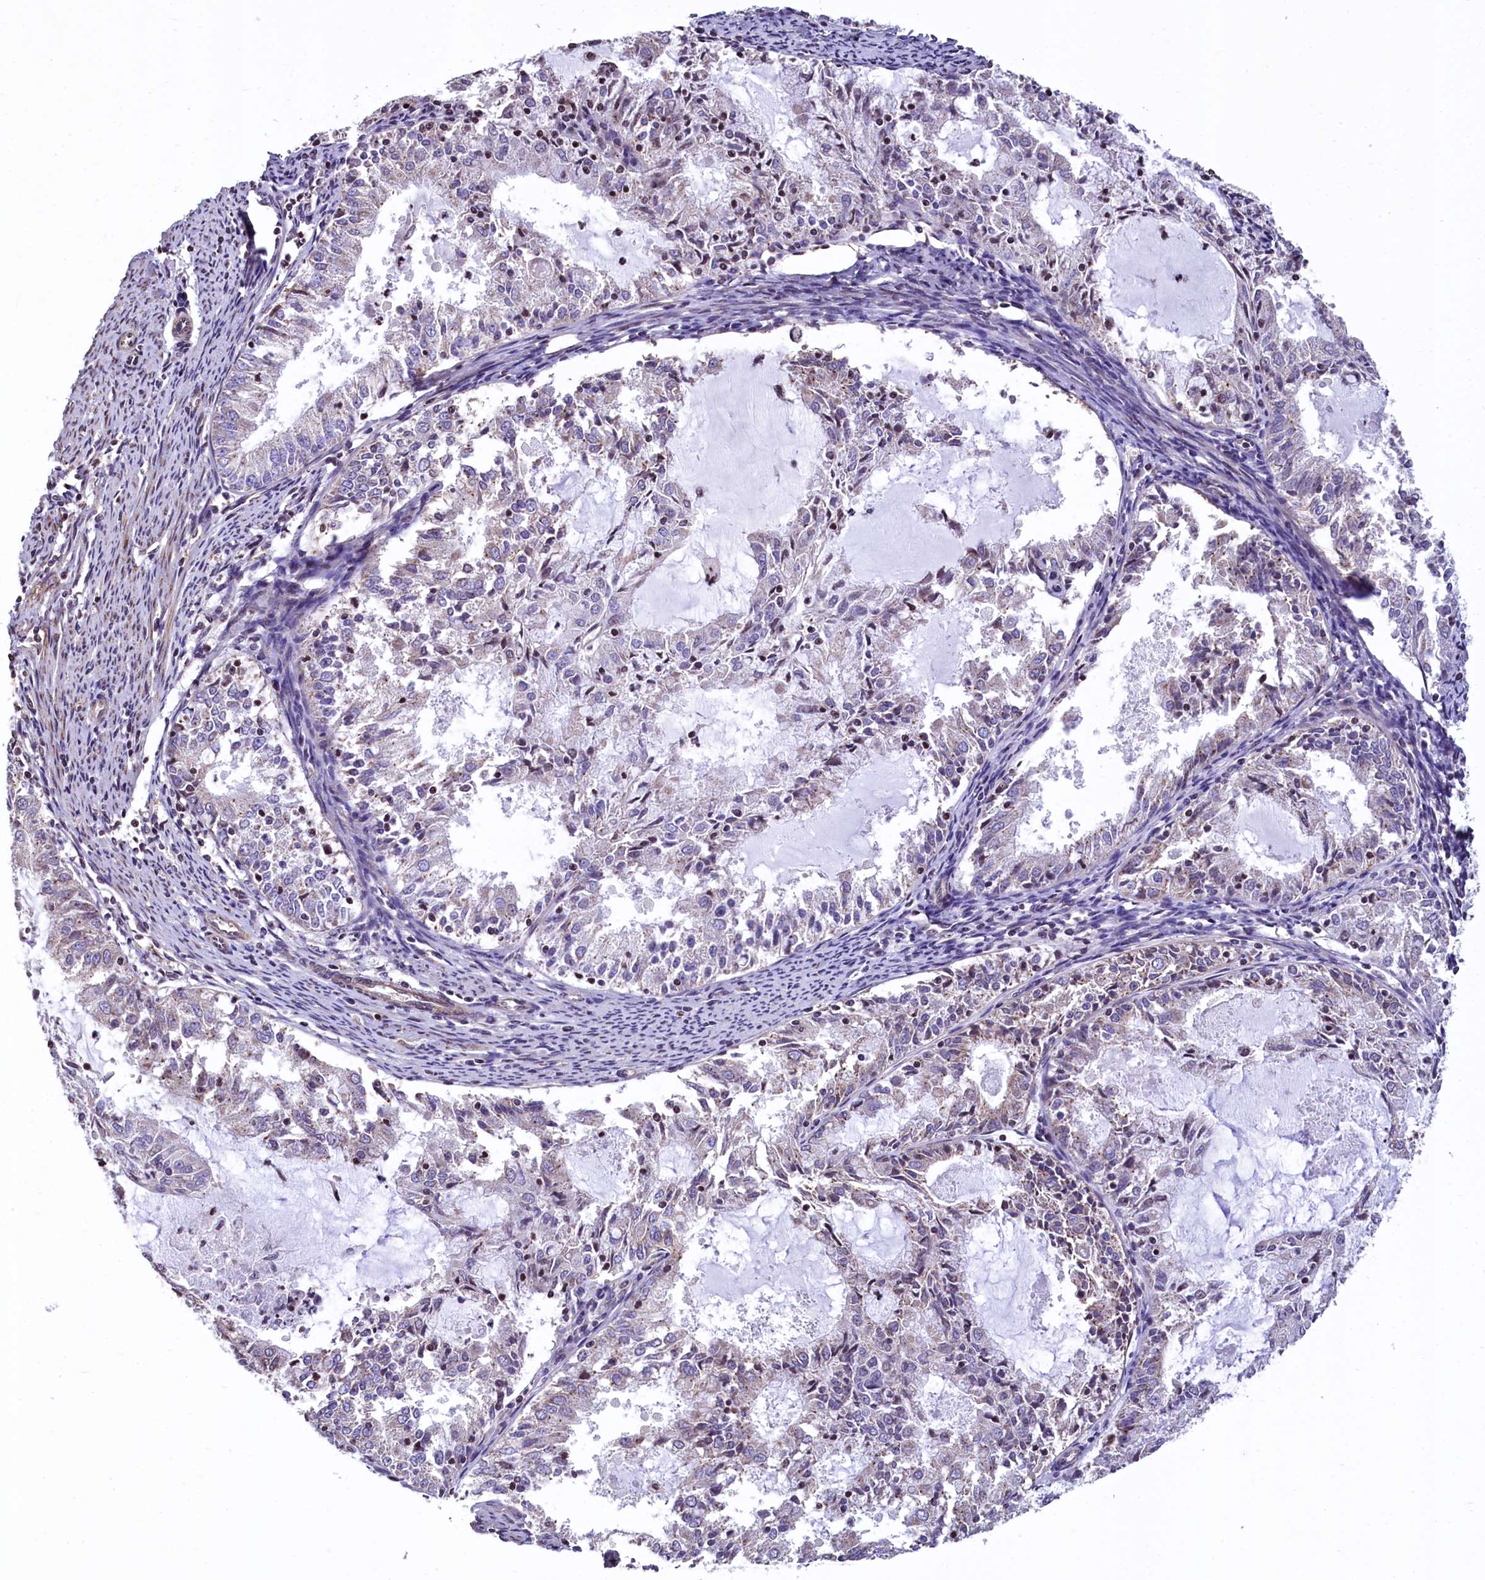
{"staining": {"intensity": "weak", "quantity": "<25%", "location": "cytoplasmic/membranous"}, "tissue": "endometrial cancer", "cell_type": "Tumor cells", "image_type": "cancer", "snomed": [{"axis": "morphology", "description": "Adenocarcinoma, NOS"}, {"axis": "topography", "description": "Endometrium"}], "caption": "A high-resolution histopathology image shows immunohistochemistry staining of endometrial adenocarcinoma, which reveals no significant staining in tumor cells.", "gene": "ZNF2", "patient": {"sex": "female", "age": 57}}